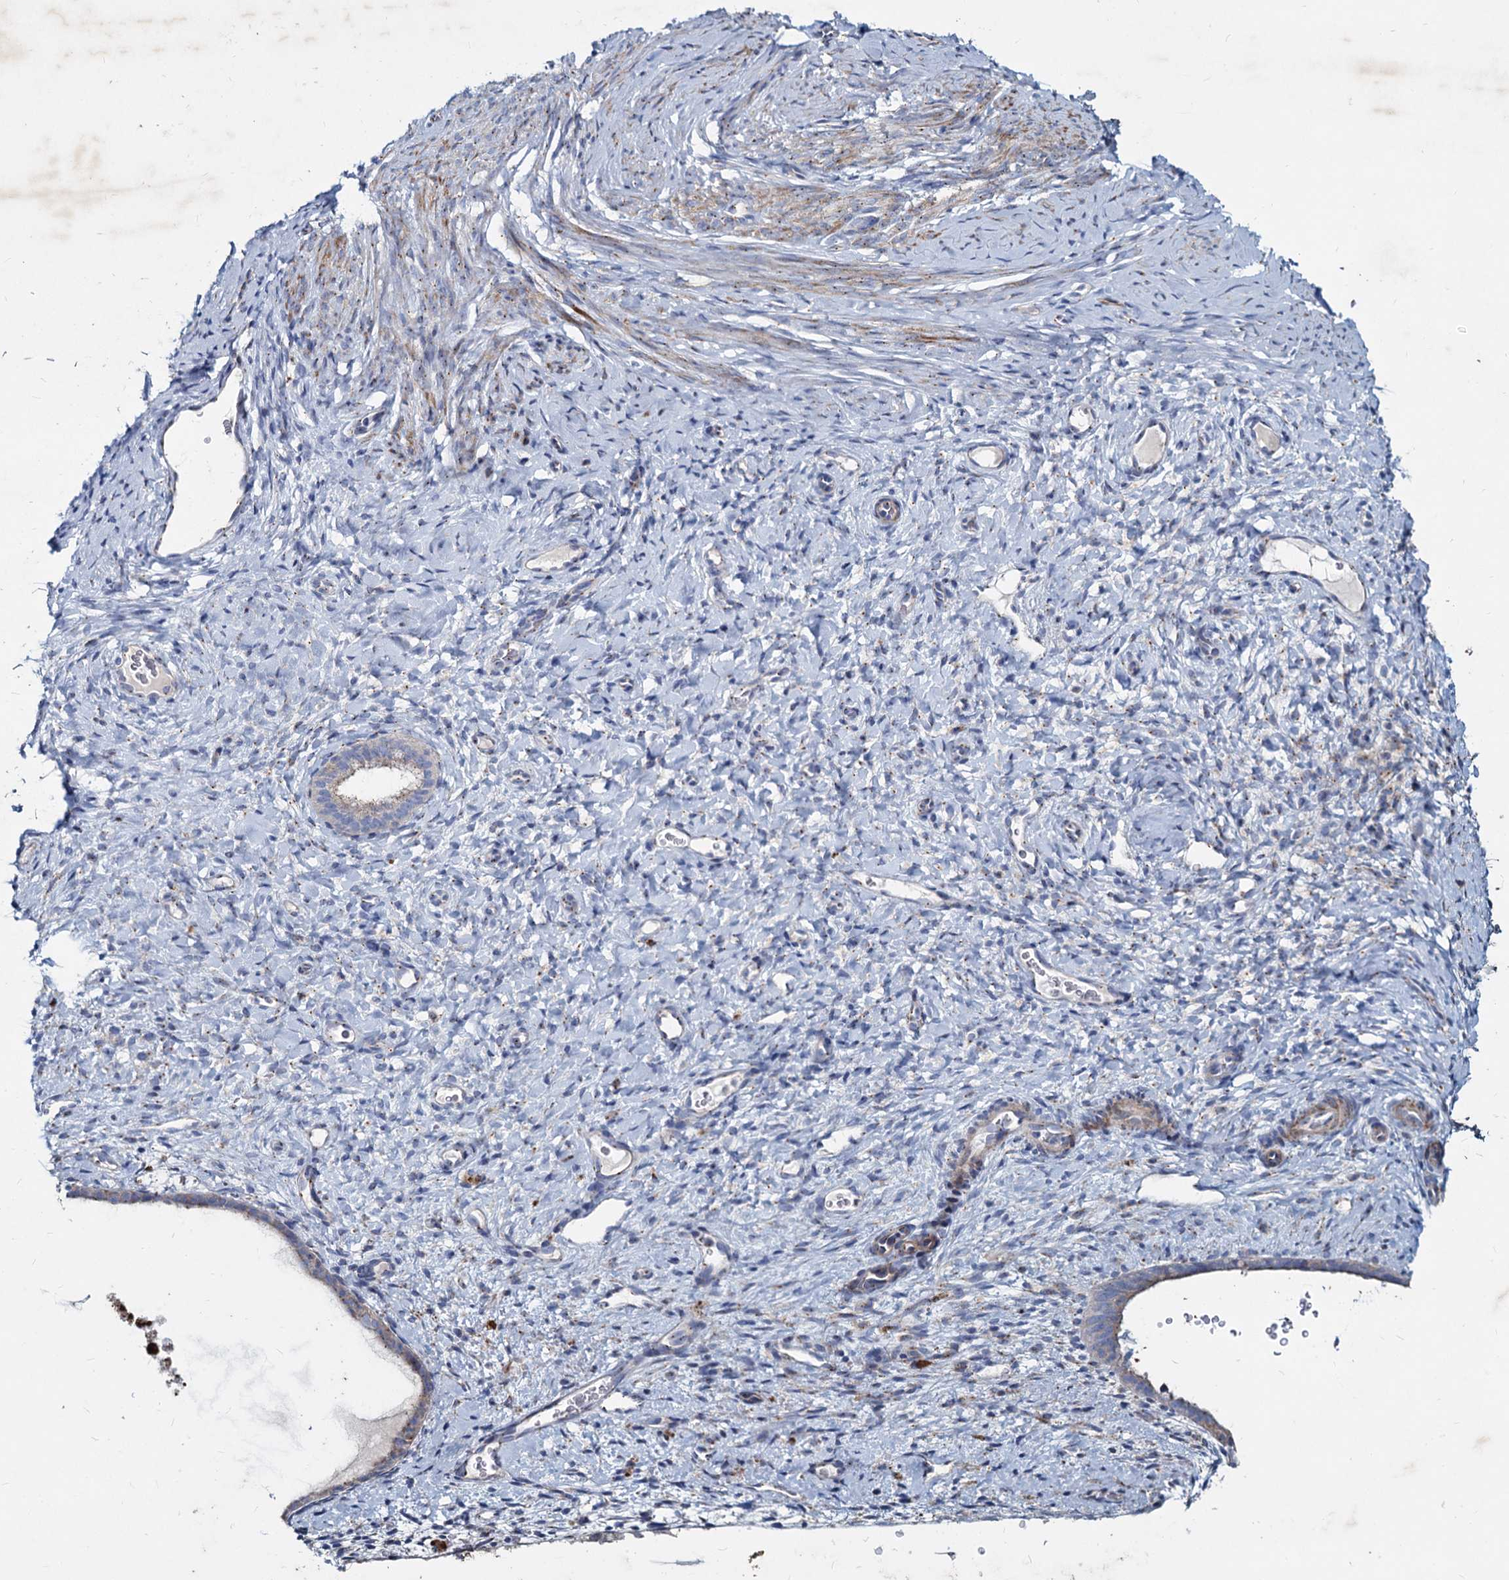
{"staining": {"intensity": "negative", "quantity": "none", "location": "none"}, "tissue": "endometrium", "cell_type": "Cells in endometrial stroma", "image_type": "normal", "snomed": [{"axis": "morphology", "description": "Normal tissue, NOS"}, {"axis": "topography", "description": "Endometrium"}], "caption": "Cells in endometrial stroma are negative for brown protein staining in normal endometrium. (Stains: DAB IHC with hematoxylin counter stain, Microscopy: brightfield microscopy at high magnification).", "gene": "AGBL4", "patient": {"sex": "female", "age": 65}}